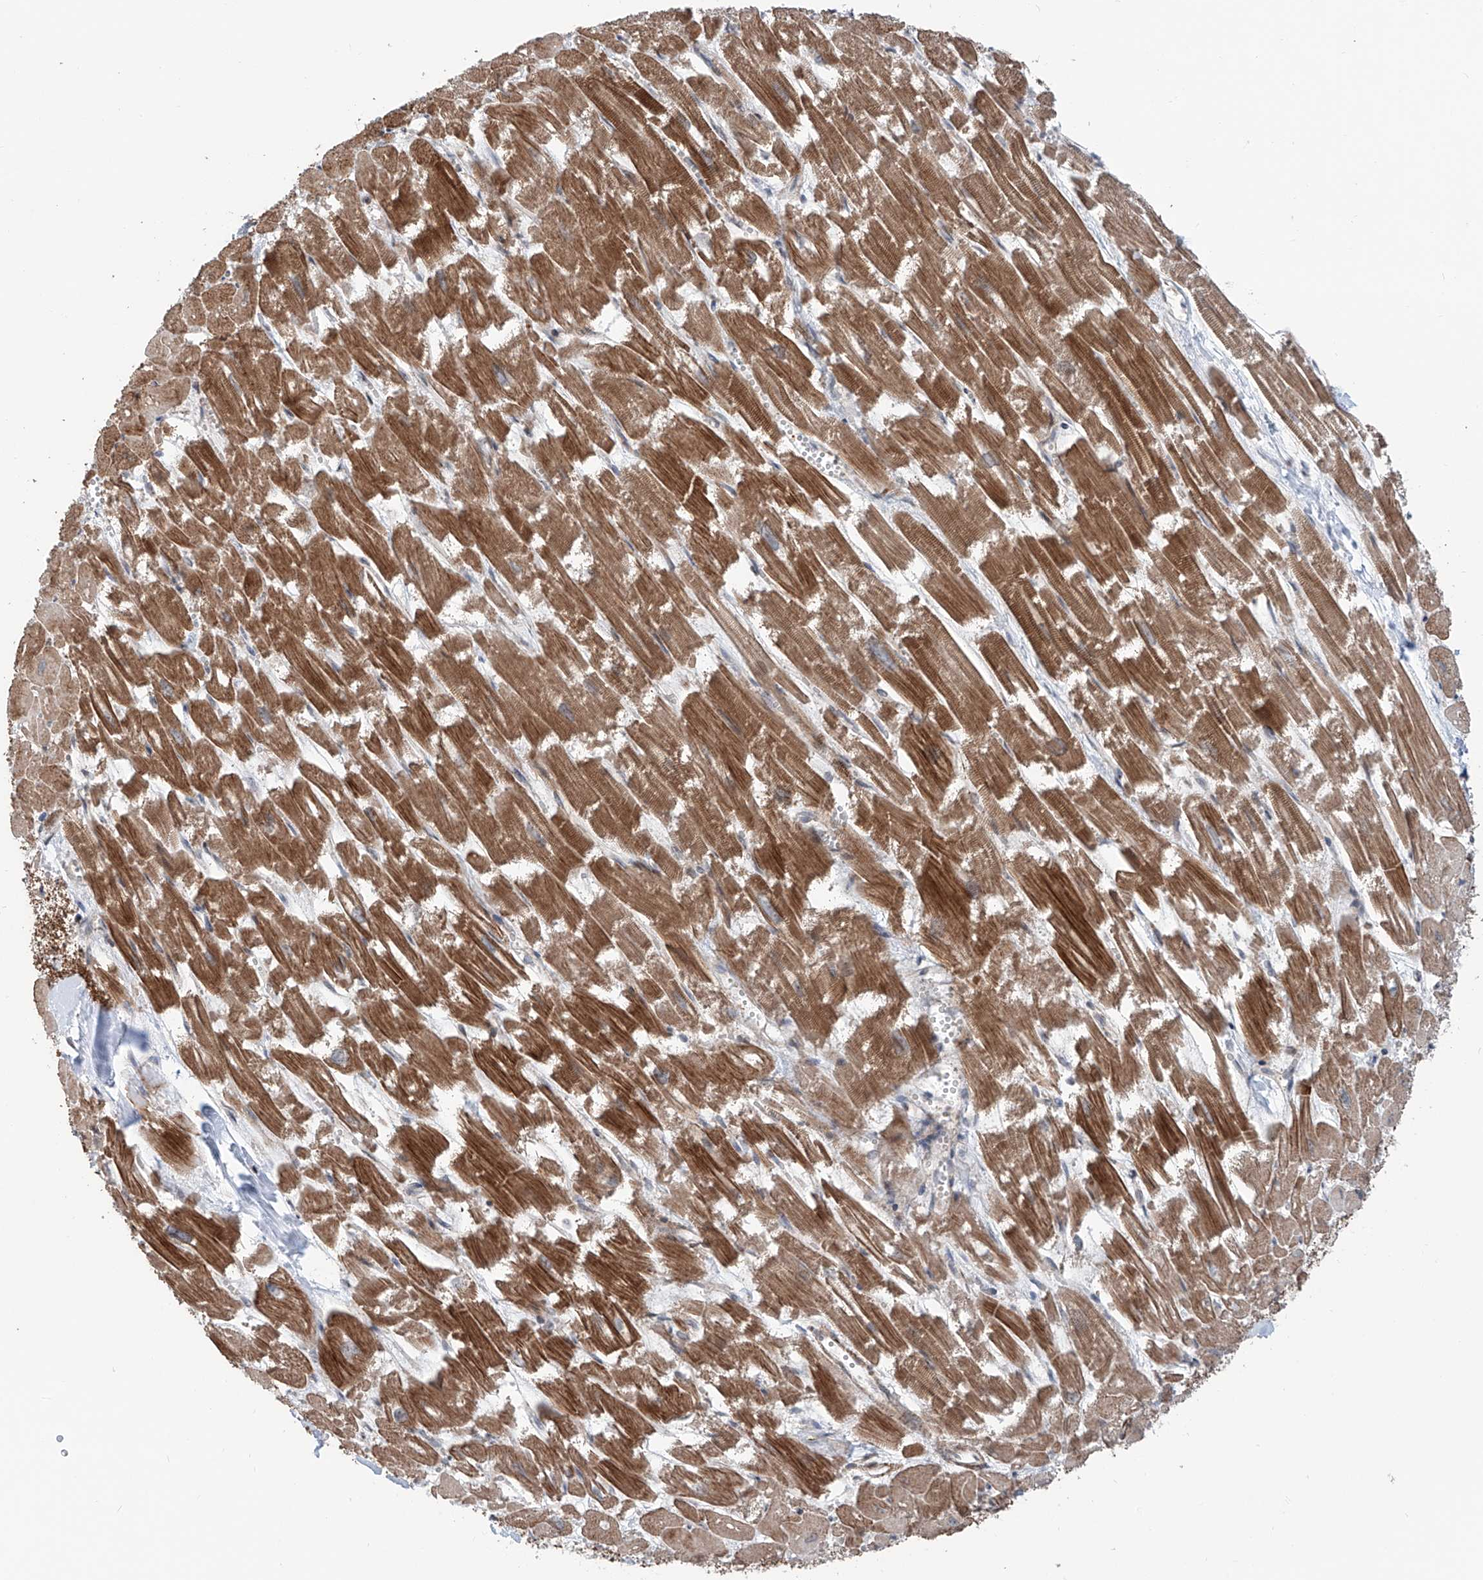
{"staining": {"intensity": "strong", "quantity": ">75%", "location": "cytoplasmic/membranous"}, "tissue": "heart muscle", "cell_type": "Cardiomyocytes", "image_type": "normal", "snomed": [{"axis": "morphology", "description": "Normal tissue, NOS"}, {"axis": "topography", "description": "Heart"}], "caption": "Strong cytoplasmic/membranous positivity for a protein is identified in approximately >75% of cardiomyocytes of normal heart muscle using immunohistochemistry.", "gene": "SDE2", "patient": {"sex": "male", "age": 54}}